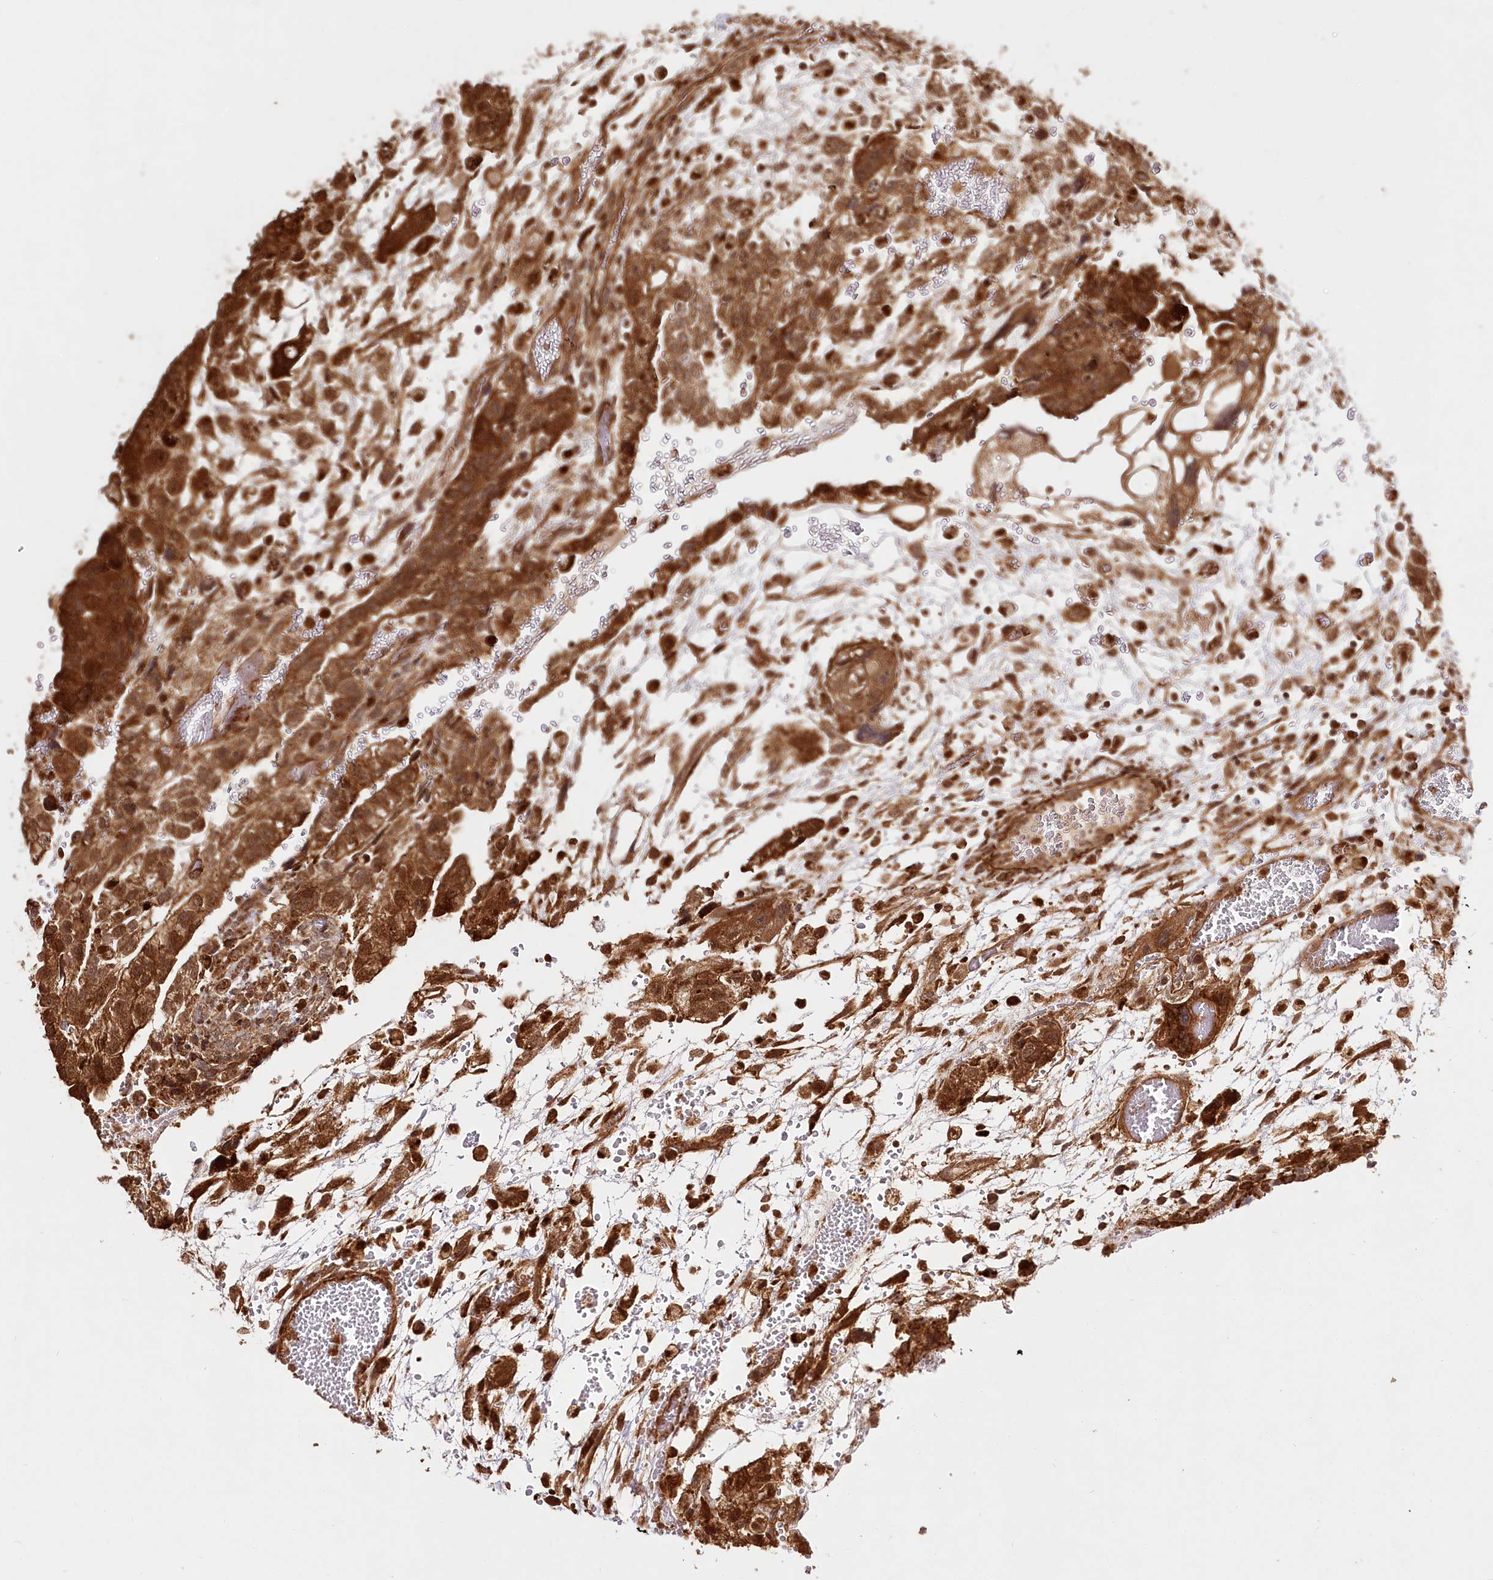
{"staining": {"intensity": "strong", "quantity": ">75%", "location": "cytoplasmic/membranous,nuclear"}, "tissue": "testis cancer", "cell_type": "Tumor cells", "image_type": "cancer", "snomed": [{"axis": "morphology", "description": "Carcinoma, Embryonal, NOS"}, {"axis": "topography", "description": "Testis"}], "caption": "Protein expression analysis of human testis embryonal carcinoma reveals strong cytoplasmic/membranous and nuclear positivity in approximately >75% of tumor cells.", "gene": "ULK2", "patient": {"sex": "male", "age": 36}}